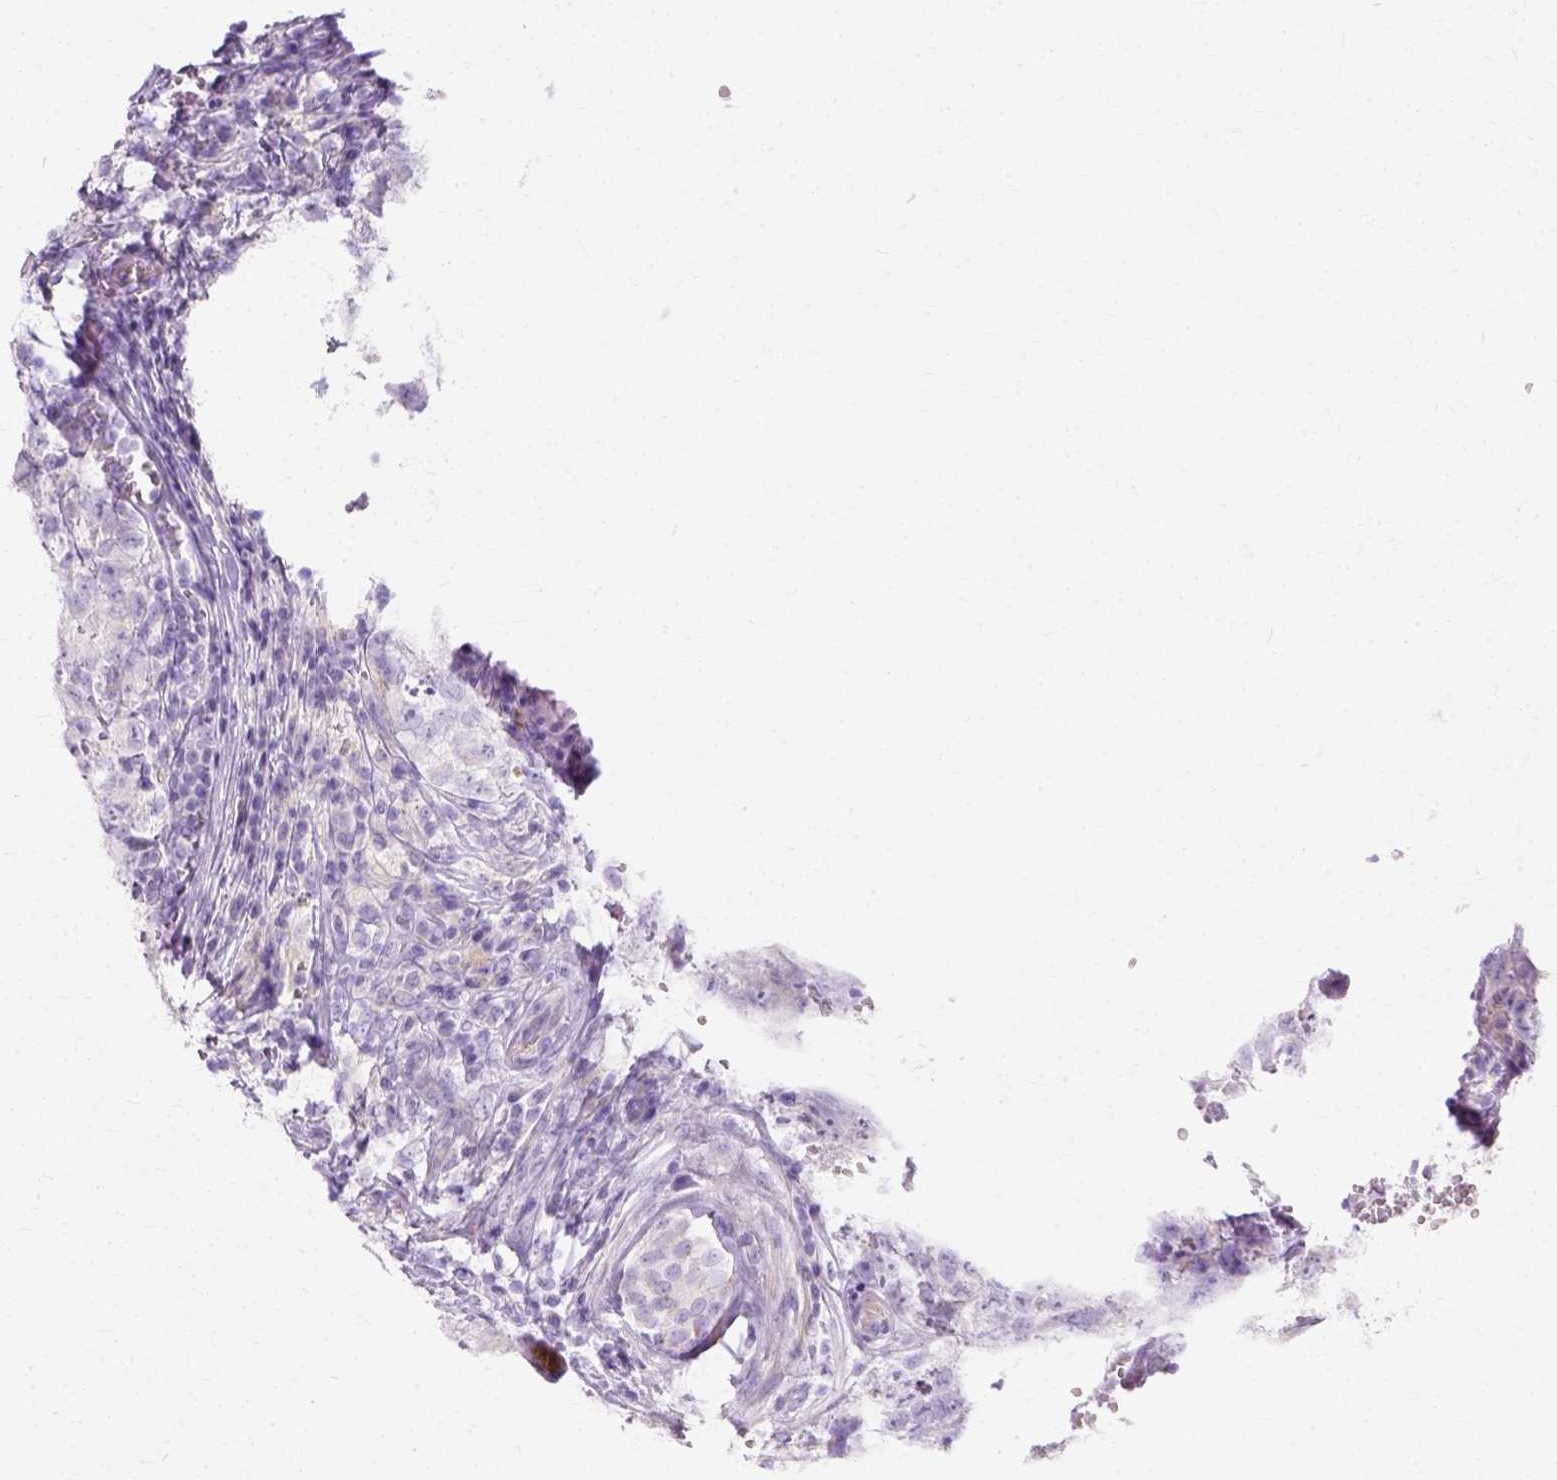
{"staining": {"intensity": "negative", "quantity": "none", "location": "none"}, "tissue": "testis cancer", "cell_type": "Tumor cells", "image_type": "cancer", "snomed": [{"axis": "morphology", "description": "Carcinoma, Embryonal, NOS"}, {"axis": "topography", "description": "Testis"}], "caption": "Immunohistochemistry (IHC) of human testis embryonal carcinoma exhibits no expression in tumor cells.", "gene": "MYH15", "patient": {"sex": "male", "age": 18}}